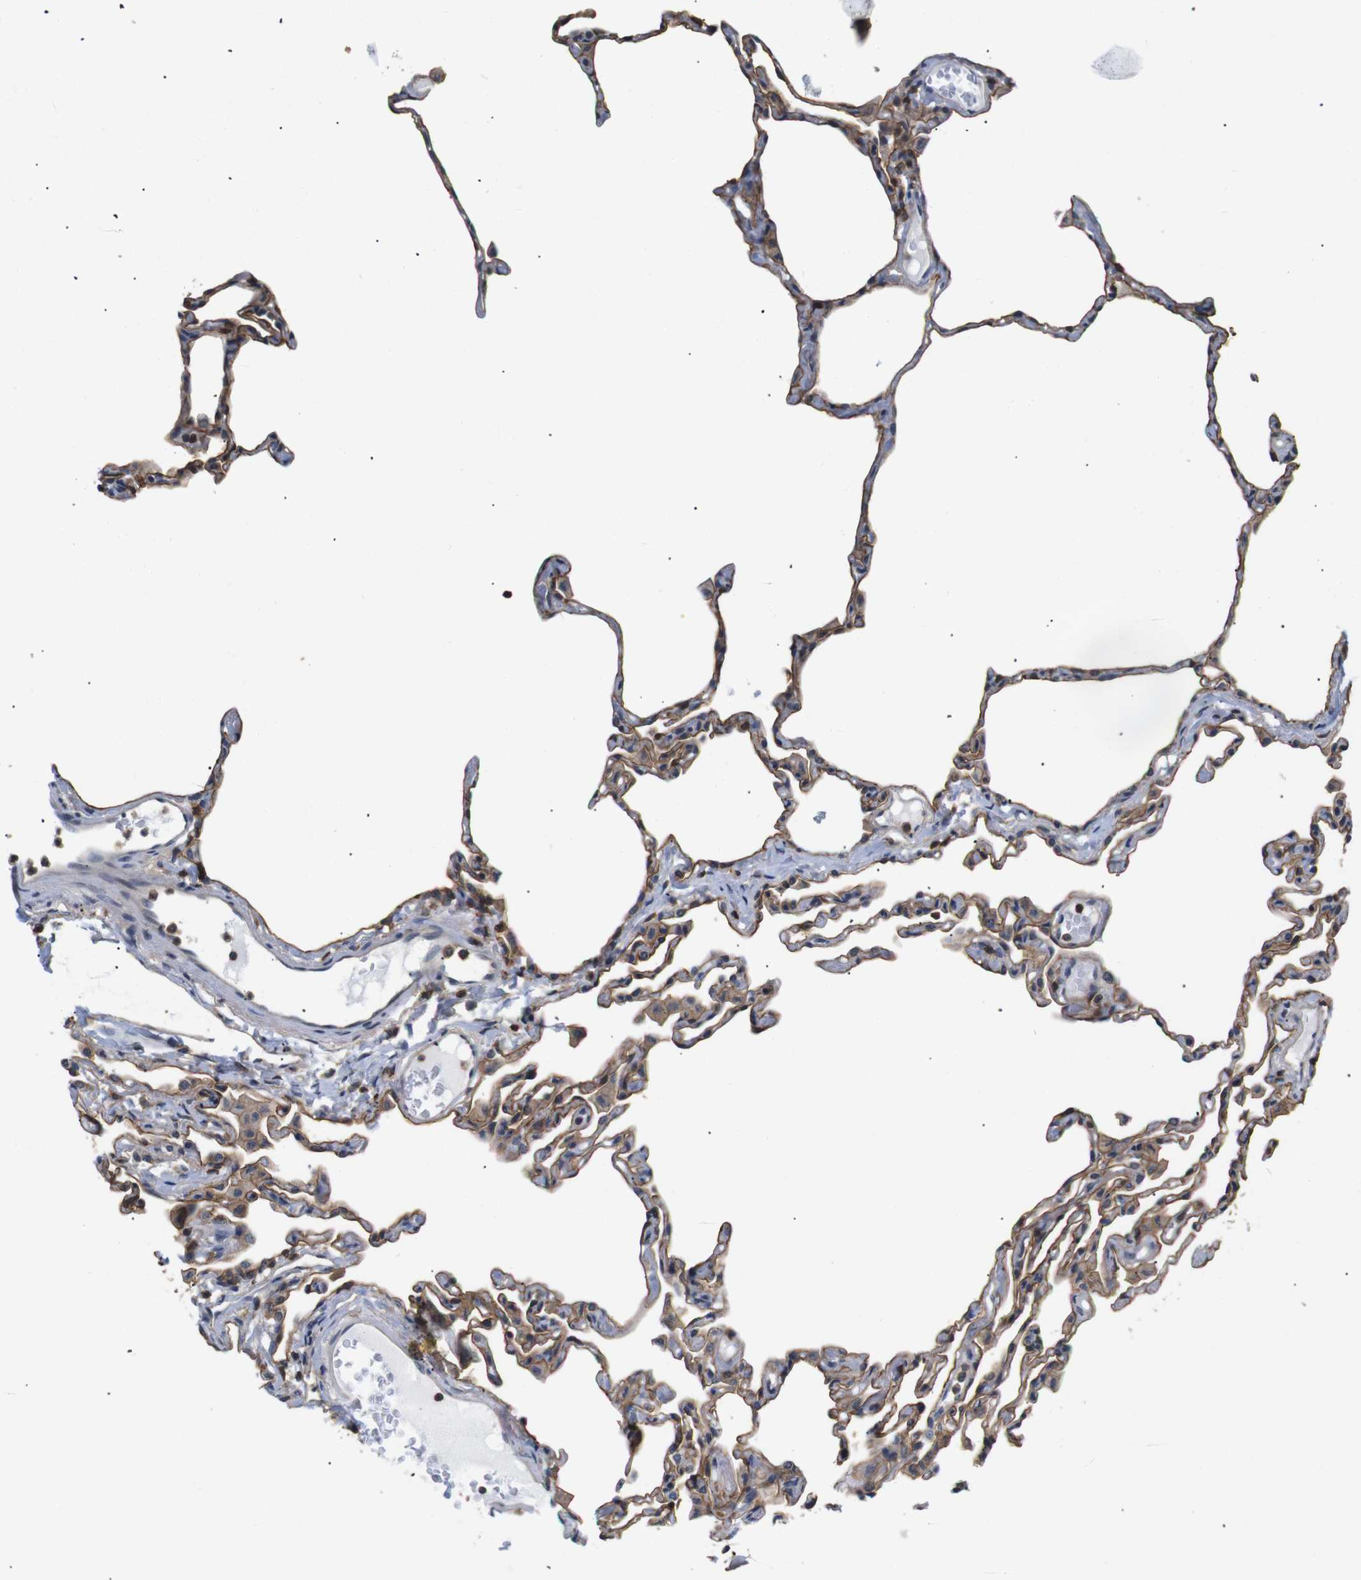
{"staining": {"intensity": "moderate", "quantity": "25%-75%", "location": "cytoplasmic/membranous"}, "tissue": "lung", "cell_type": "Alveolar cells", "image_type": "normal", "snomed": [{"axis": "morphology", "description": "Normal tissue, NOS"}, {"axis": "topography", "description": "Lung"}], "caption": "The image demonstrates immunohistochemical staining of benign lung. There is moderate cytoplasmic/membranous positivity is appreciated in about 25%-75% of alveolar cells.", "gene": "BRWD3", "patient": {"sex": "female", "age": 49}}